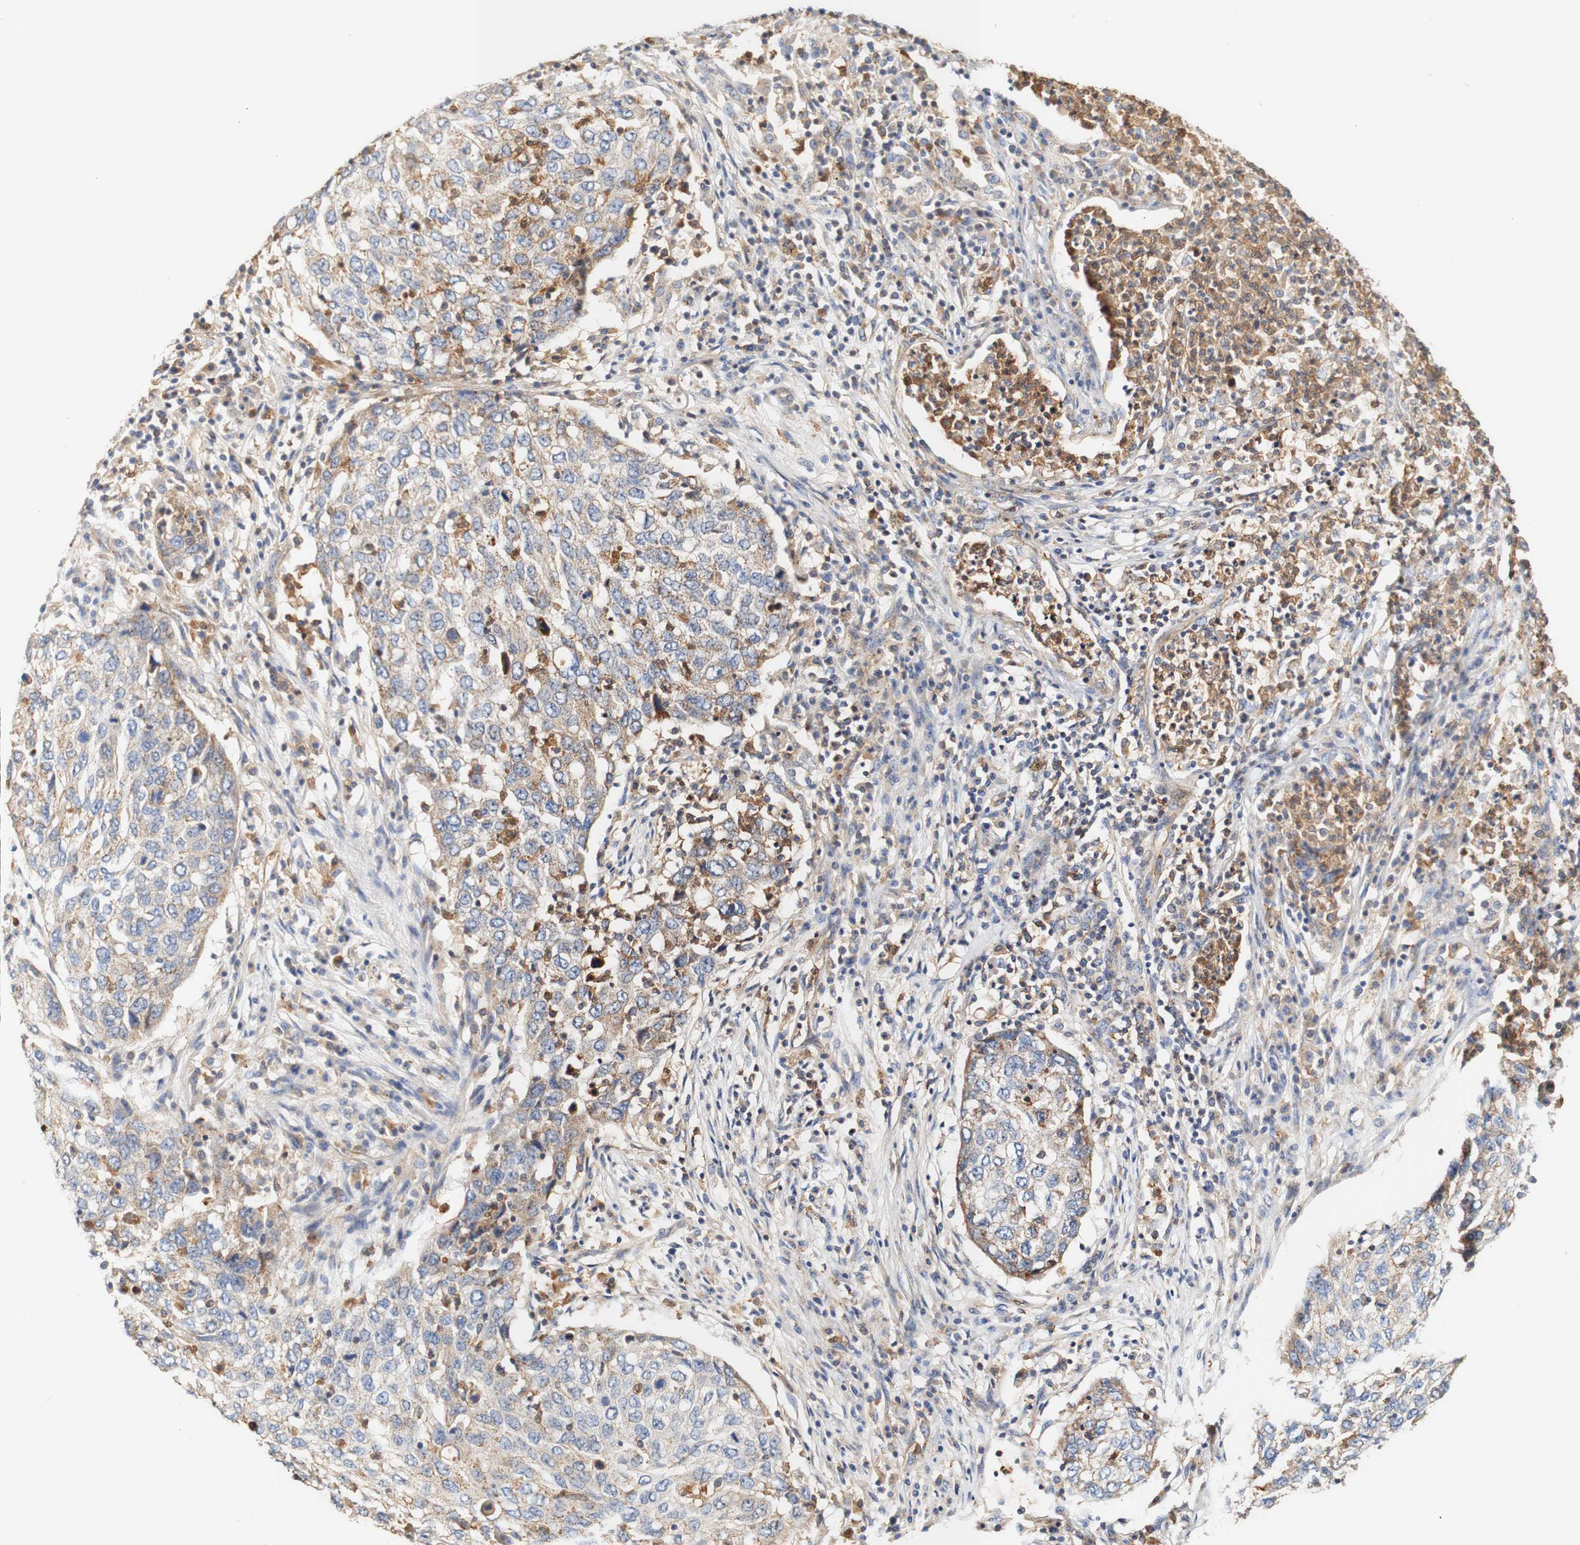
{"staining": {"intensity": "weak", "quantity": "<25%", "location": "cytoplasmic/membranous"}, "tissue": "lung cancer", "cell_type": "Tumor cells", "image_type": "cancer", "snomed": [{"axis": "morphology", "description": "Squamous cell carcinoma, NOS"}, {"axis": "topography", "description": "Lung"}], "caption": "A histopathology image of squamous cell carcinoma (lung) stained for a protein shows no brown staining in tumor cells. Brightfield microscopy of IHC stained with DAB (brown) and hematoxylin (blue), captured at high magnification.", "gene": "PCDH7", "patient": {"sex": "female", "age": 63}}